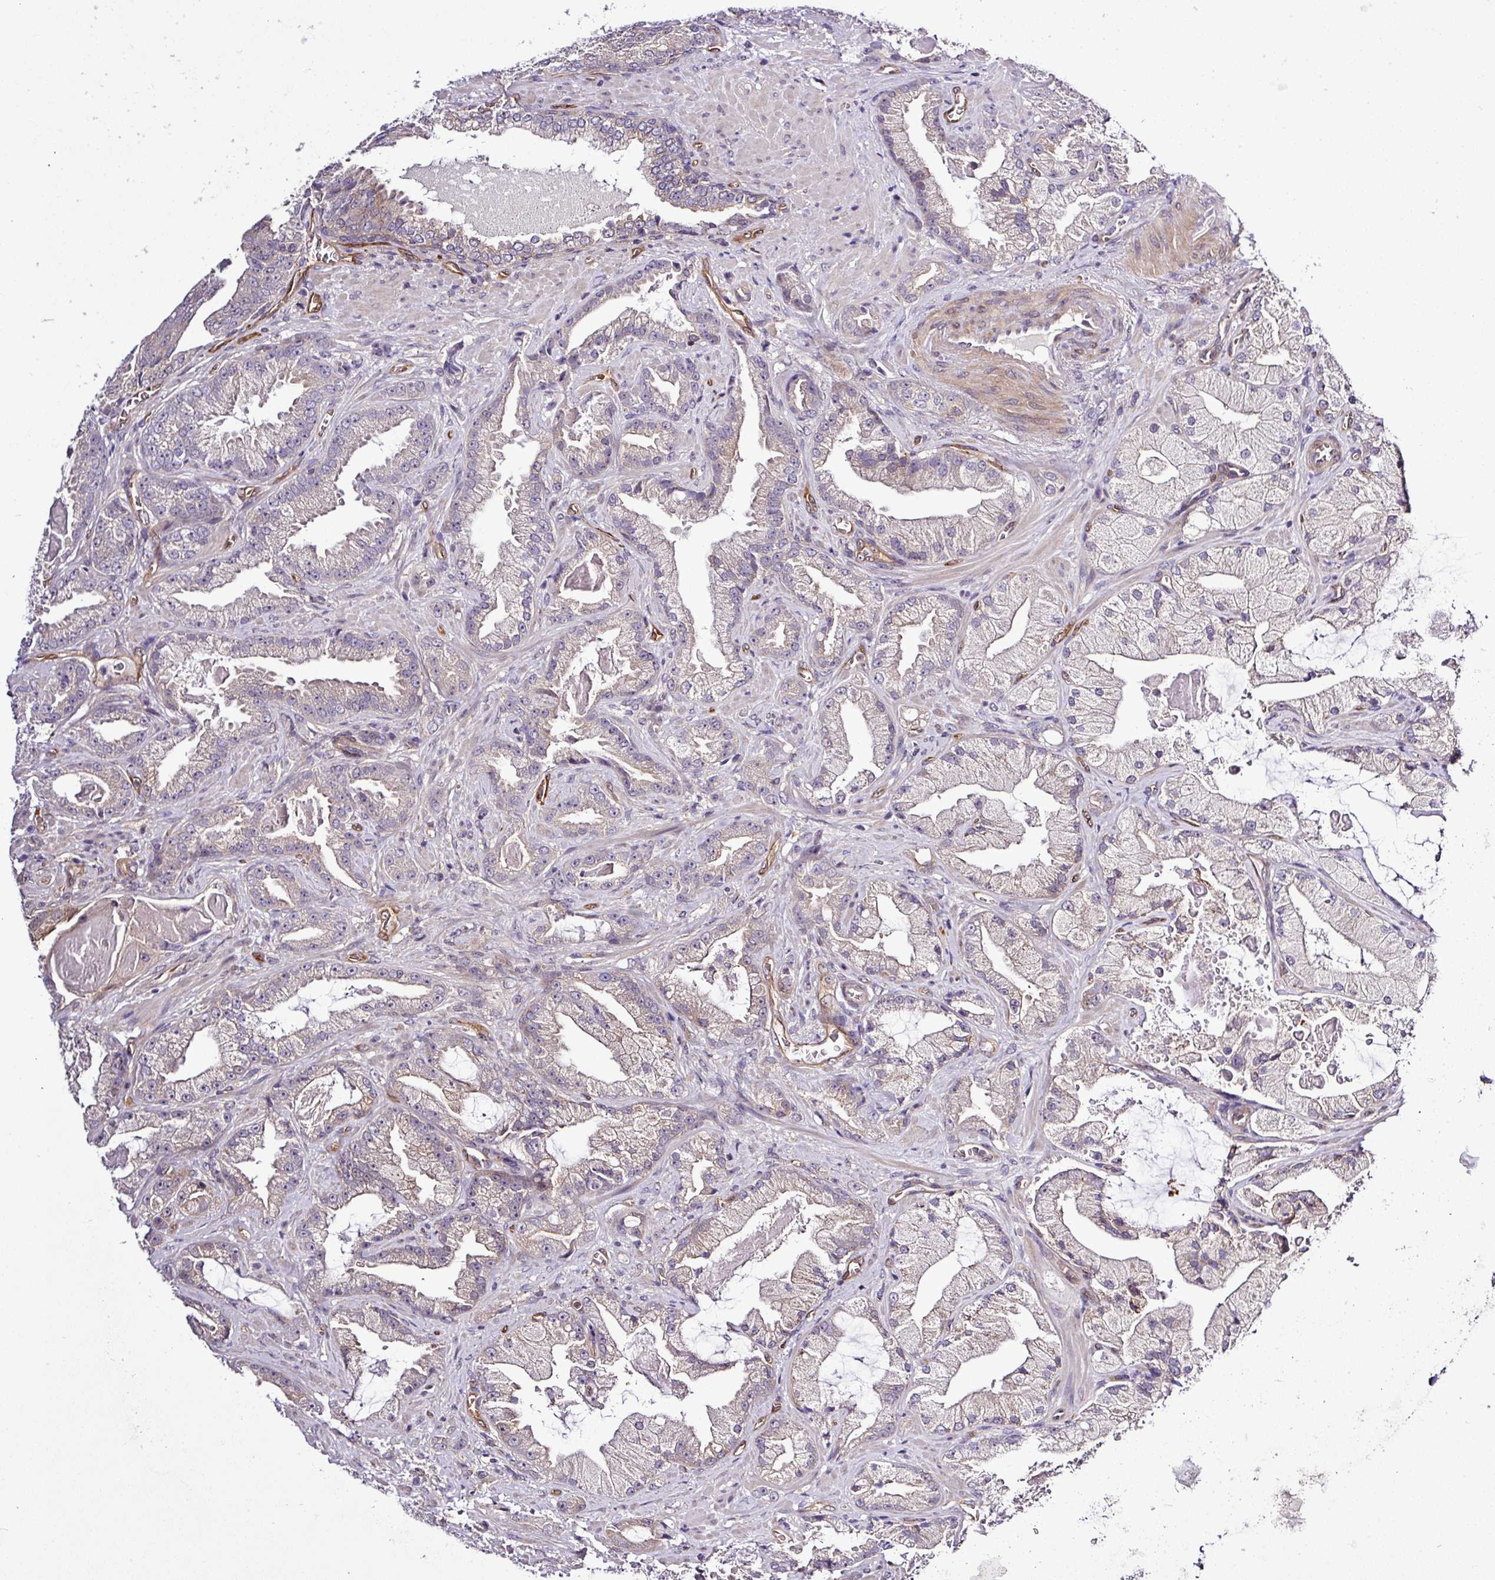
{"staining": {"intensity": "weak", "quantity": "25%-75%", "location": "cytoplasmic/membranous"}, "tissue": "prostate cancer", "cell_type": "Tumor cells", "image_type": "cancer", "snomed": [{"axis": "morphology", "description": "Adenocarcinoma, High grade"}, {"axis": "topography", "description": "Prostate"}], "caption": "Prostate high-grade adenocarcinoma was stained to show a protein in brown. There is low levels of weak cytoplasmic/membranous positivity in about 25%-75% of tumor cells.", "gene": "CARHSP1", "patient": {"sex": "male", "age": 68}}